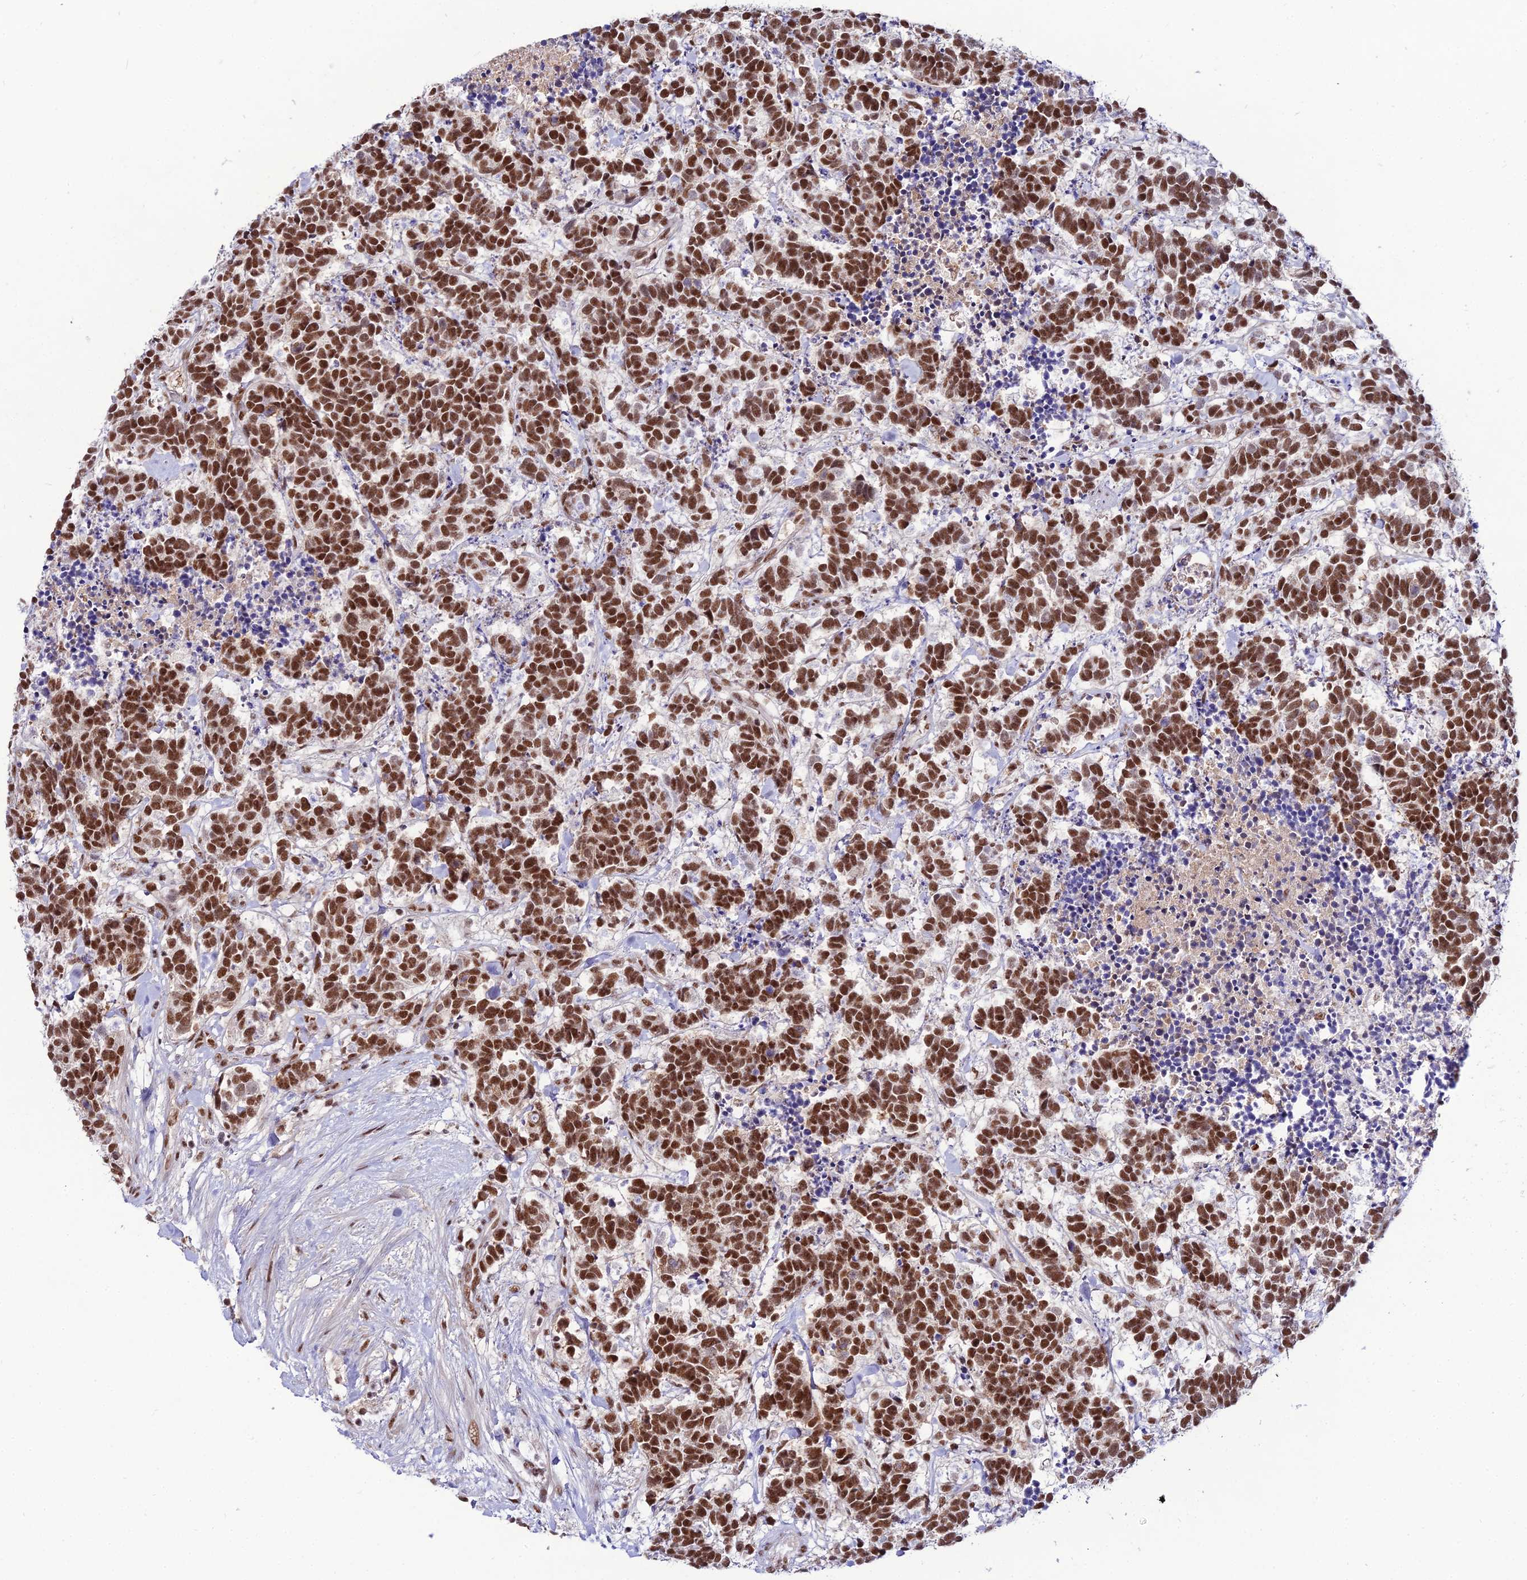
{"staining": {"intensity": "strong", "quantity": ">75%", "location": "nuclear"}, "tissue": "carcinoid", "cell_type": "Tumor cells", "image_type": "cancer", "snomed": [{"axis": "morphology", "description": "Carcinoma, NOS"}, {"axis": "morphology", "description": "Carcinoid, malignant, NOS"}, {"axis": "topography", "description": "Prostate"}], "caption": "Tumor cells reveal high levels of strong nuclear expression in about >75% of cells in carcinoid.", "gene": "RBM12", "patient": {"sex": "male", "age": 57}}